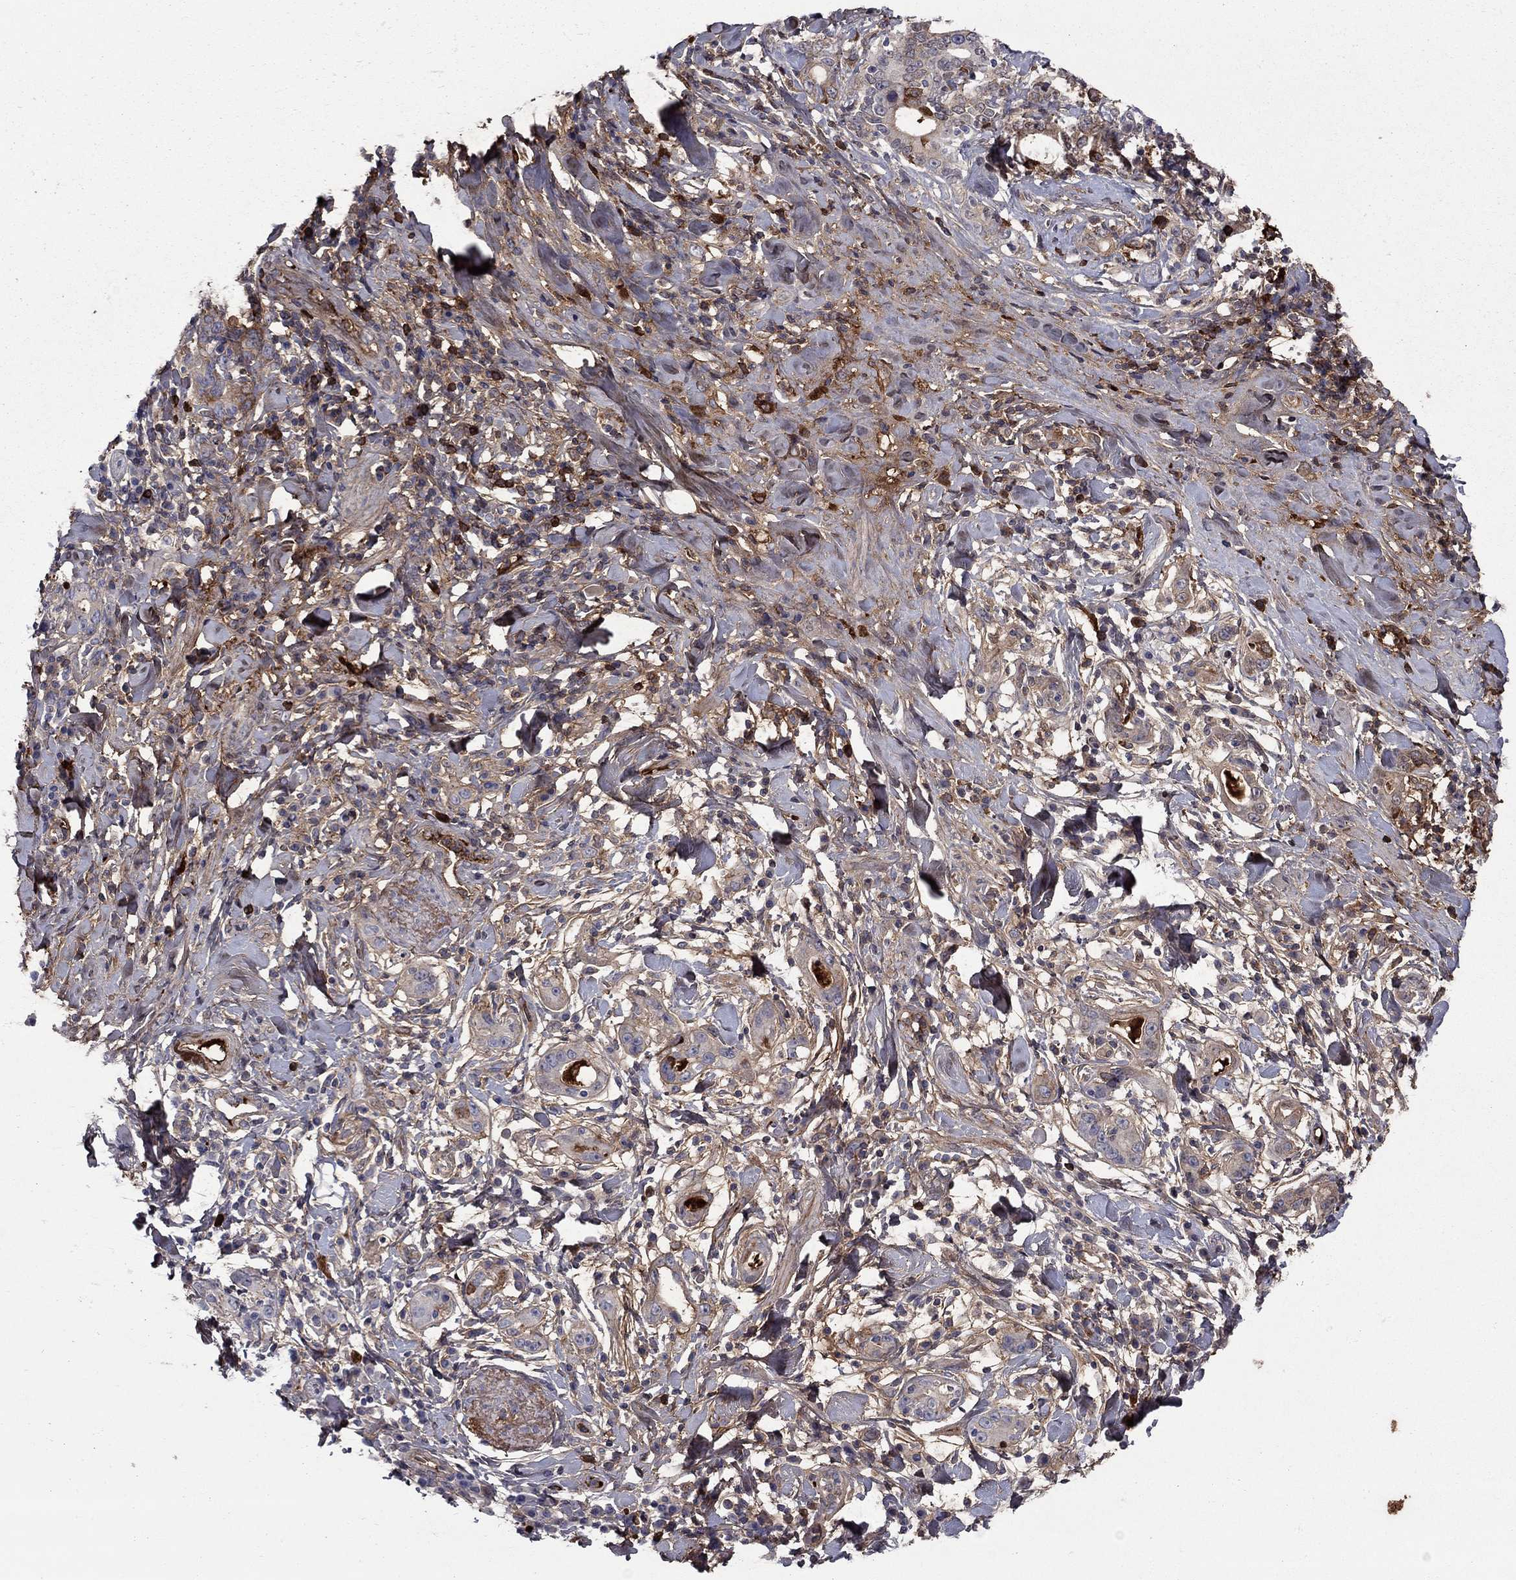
{"staining": {"intensity": "weak", "quantity": "<25%", "location": "cytoplasmic/membranous"}, "tissue": "stomach cancer", "cell_type": "Tumor cells", "image_type": "cancer", "snomed": [{"axis": "morphology", "description": "Adenocarcinoma, NOS"}, {"axis": "topography", "description": "Stomach"}], "caption": "Stomach cancer was stained to show a protein in brown. There is no significant positivity in tumor cells.", "gene": "HPX", "patient": {"sex": "male", "age": 79}}